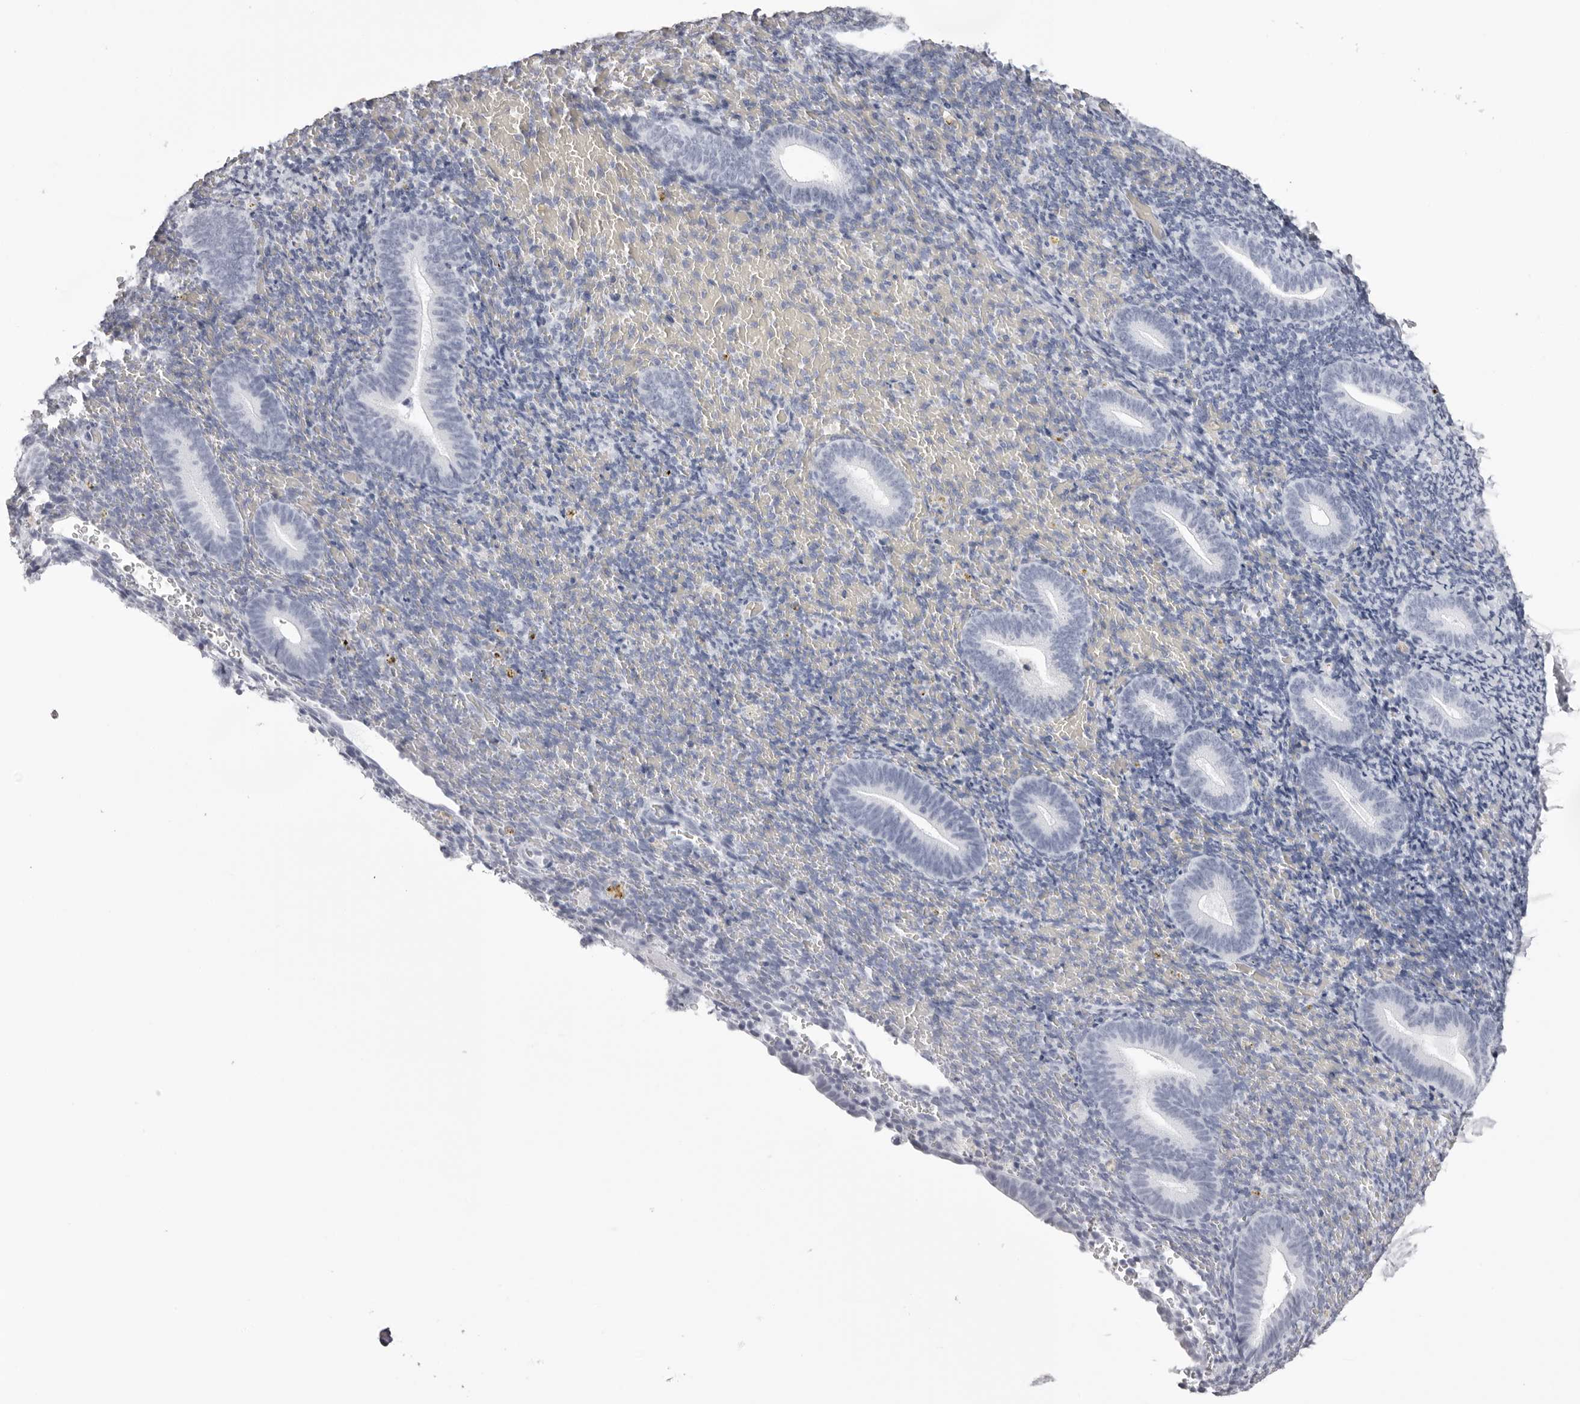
{"staining": {"intensity": "negative", "quantity": "none", "location": "none"}, "tissue": "endometrium", "cell_type": "Cells in endometrial stroma", "image_type": "normal", "snomed": [{"axis": "morphology", "description": "Normal tissue, NOS"}, {"axis": "topography", "description": "Endometrium"}], "caption": "Image shows no protein staining in cells in endometrial stroma of normal endometrium. (Stains: DAB (3,3'-diaminobenzidine) IHC with hematoxylin counter stain, Microscopy: brightfield microscopy at high magnification).", "gene": "RHO", "patient": {"sex": "female", "age": 51}}